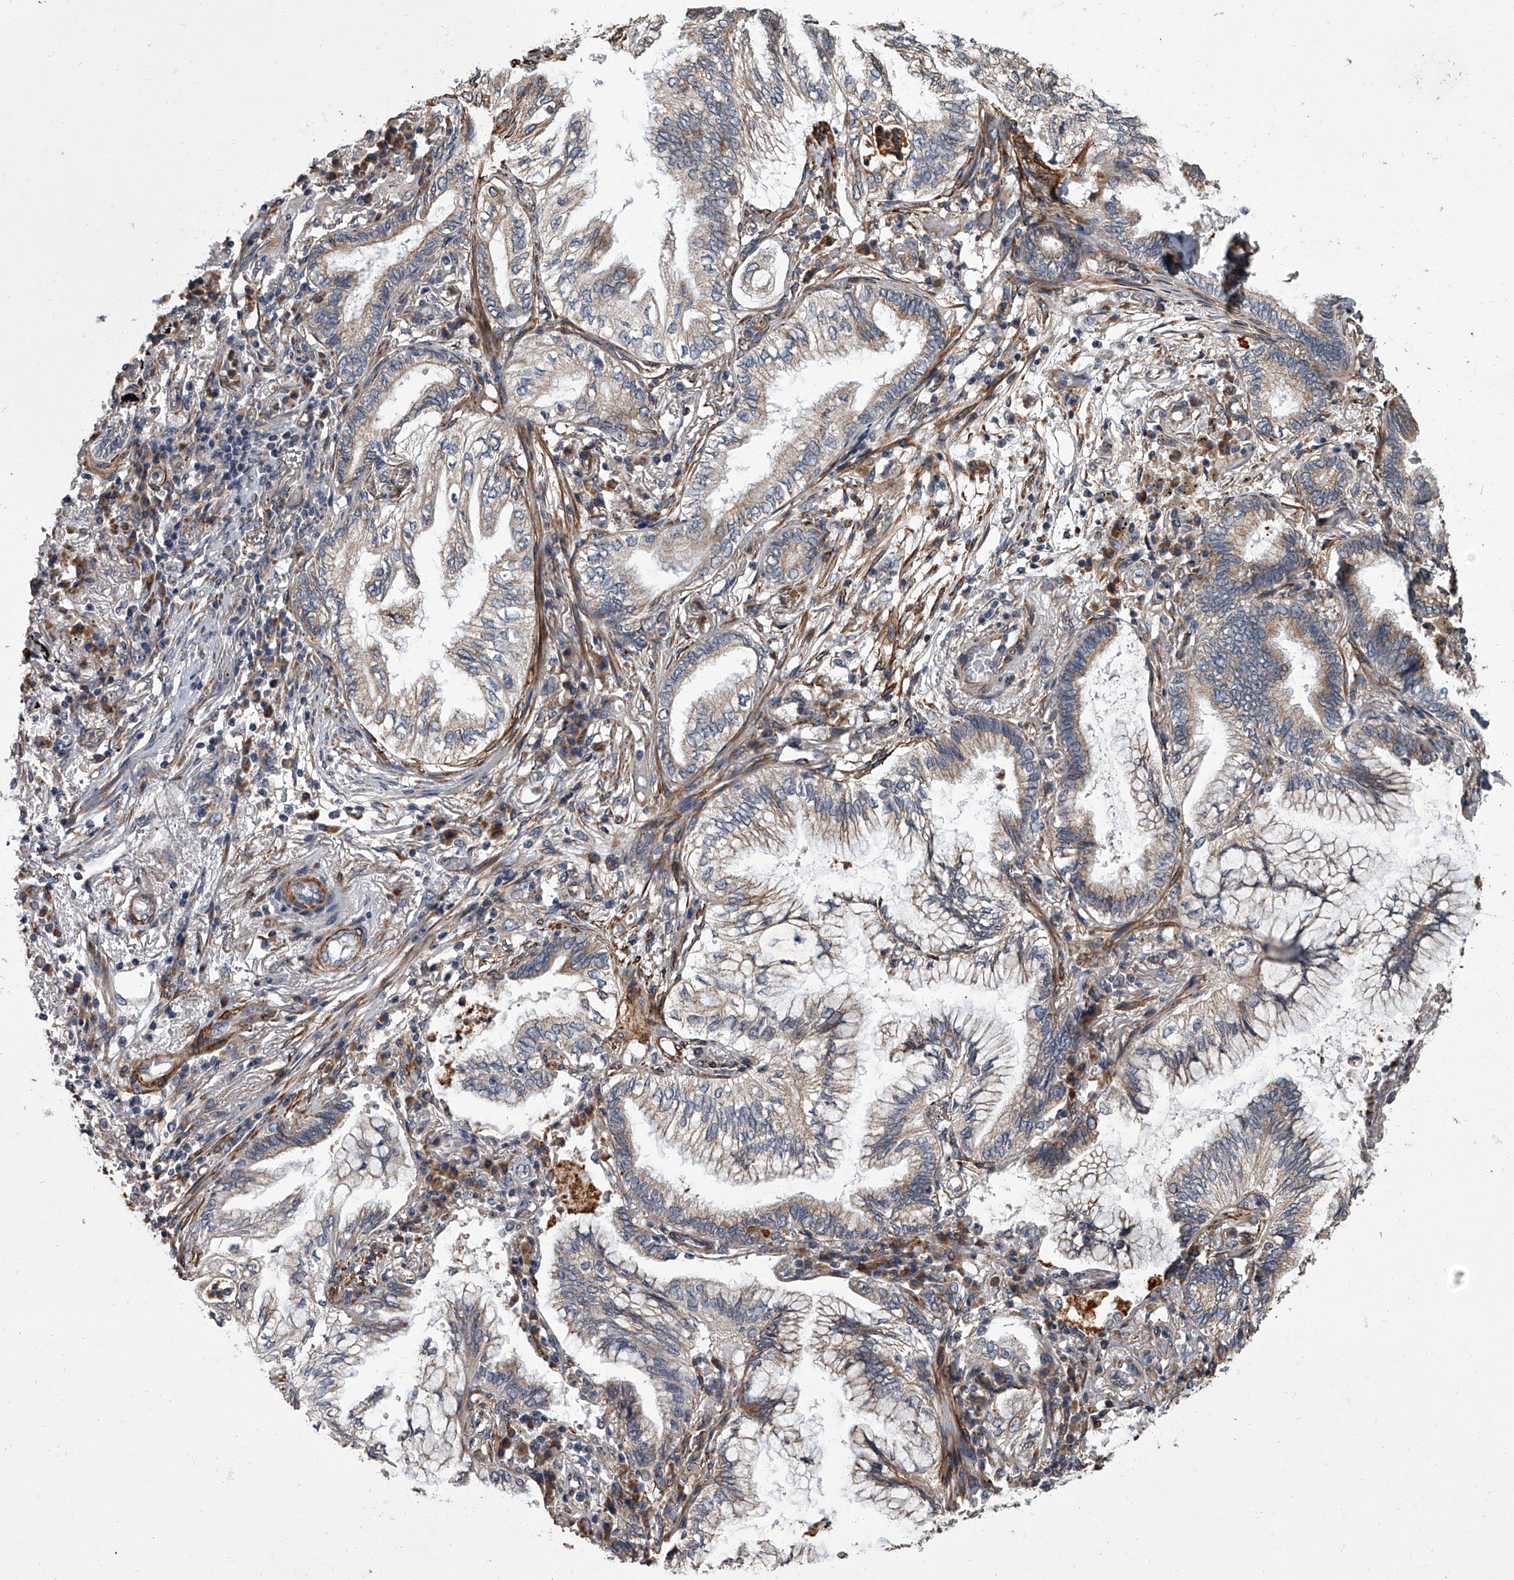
{"staining": {"intensity": "weak", "quantity": "25%-75%", "location": "cytoplasmic/membranous"}, "tissue": "lung cancer", "cell_type": "Tumor cells", "image_type": "cancer", "snomed": [{"axis": "morphology", "description": "Adenocarcinoma, NOS"}, {"axis": "topography", "description": "Lung"}], "caption": "A brown stain highlights weak cytoplasmic/membranous expression of a protein in lung adenocarcinoma tumor cells. (Brightfield microscopy of DAB IHC at high magnification).", "gene": "SIRT4", "patient": {"sex": "female", "age": 70}}